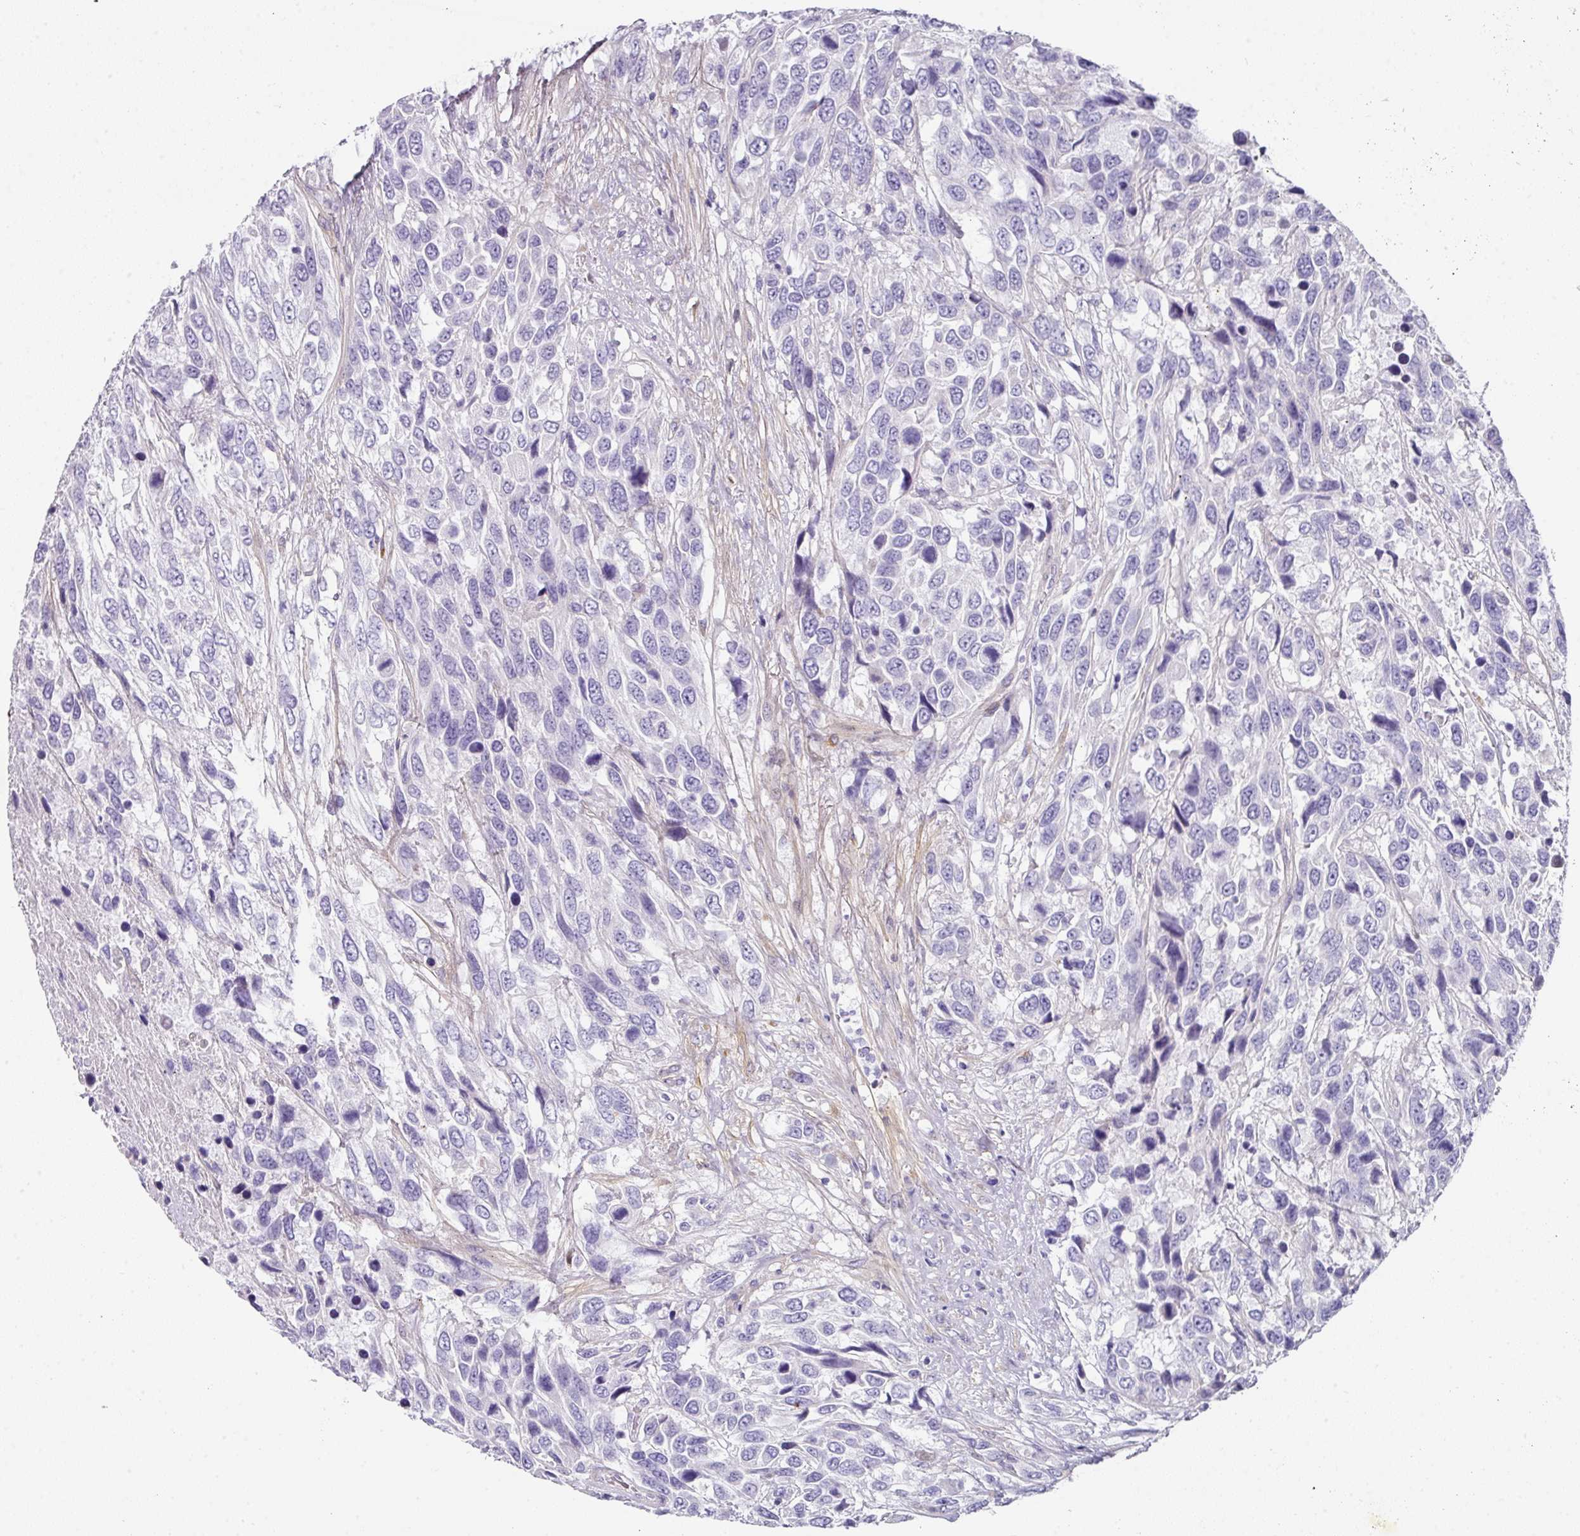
{"staining": {"intensity": "negative", "quantity": "none", "location": "none"}, "tissue": "urothelial cancer", "cell_type": "Tumor cells", "image_type": "cancer", "snomed": [{"axis": "morphology", "description": "Urothelial carcinoma, High grade"}, {"axis": "topography", "description": "Urinary bladder"}], "caption": "Urothelial cancer was stained to show a protein in brown. There is no significant staining in tumor cells.", "gene": "ANKRD29", "patient": {"sex": "female", "age": 70}}